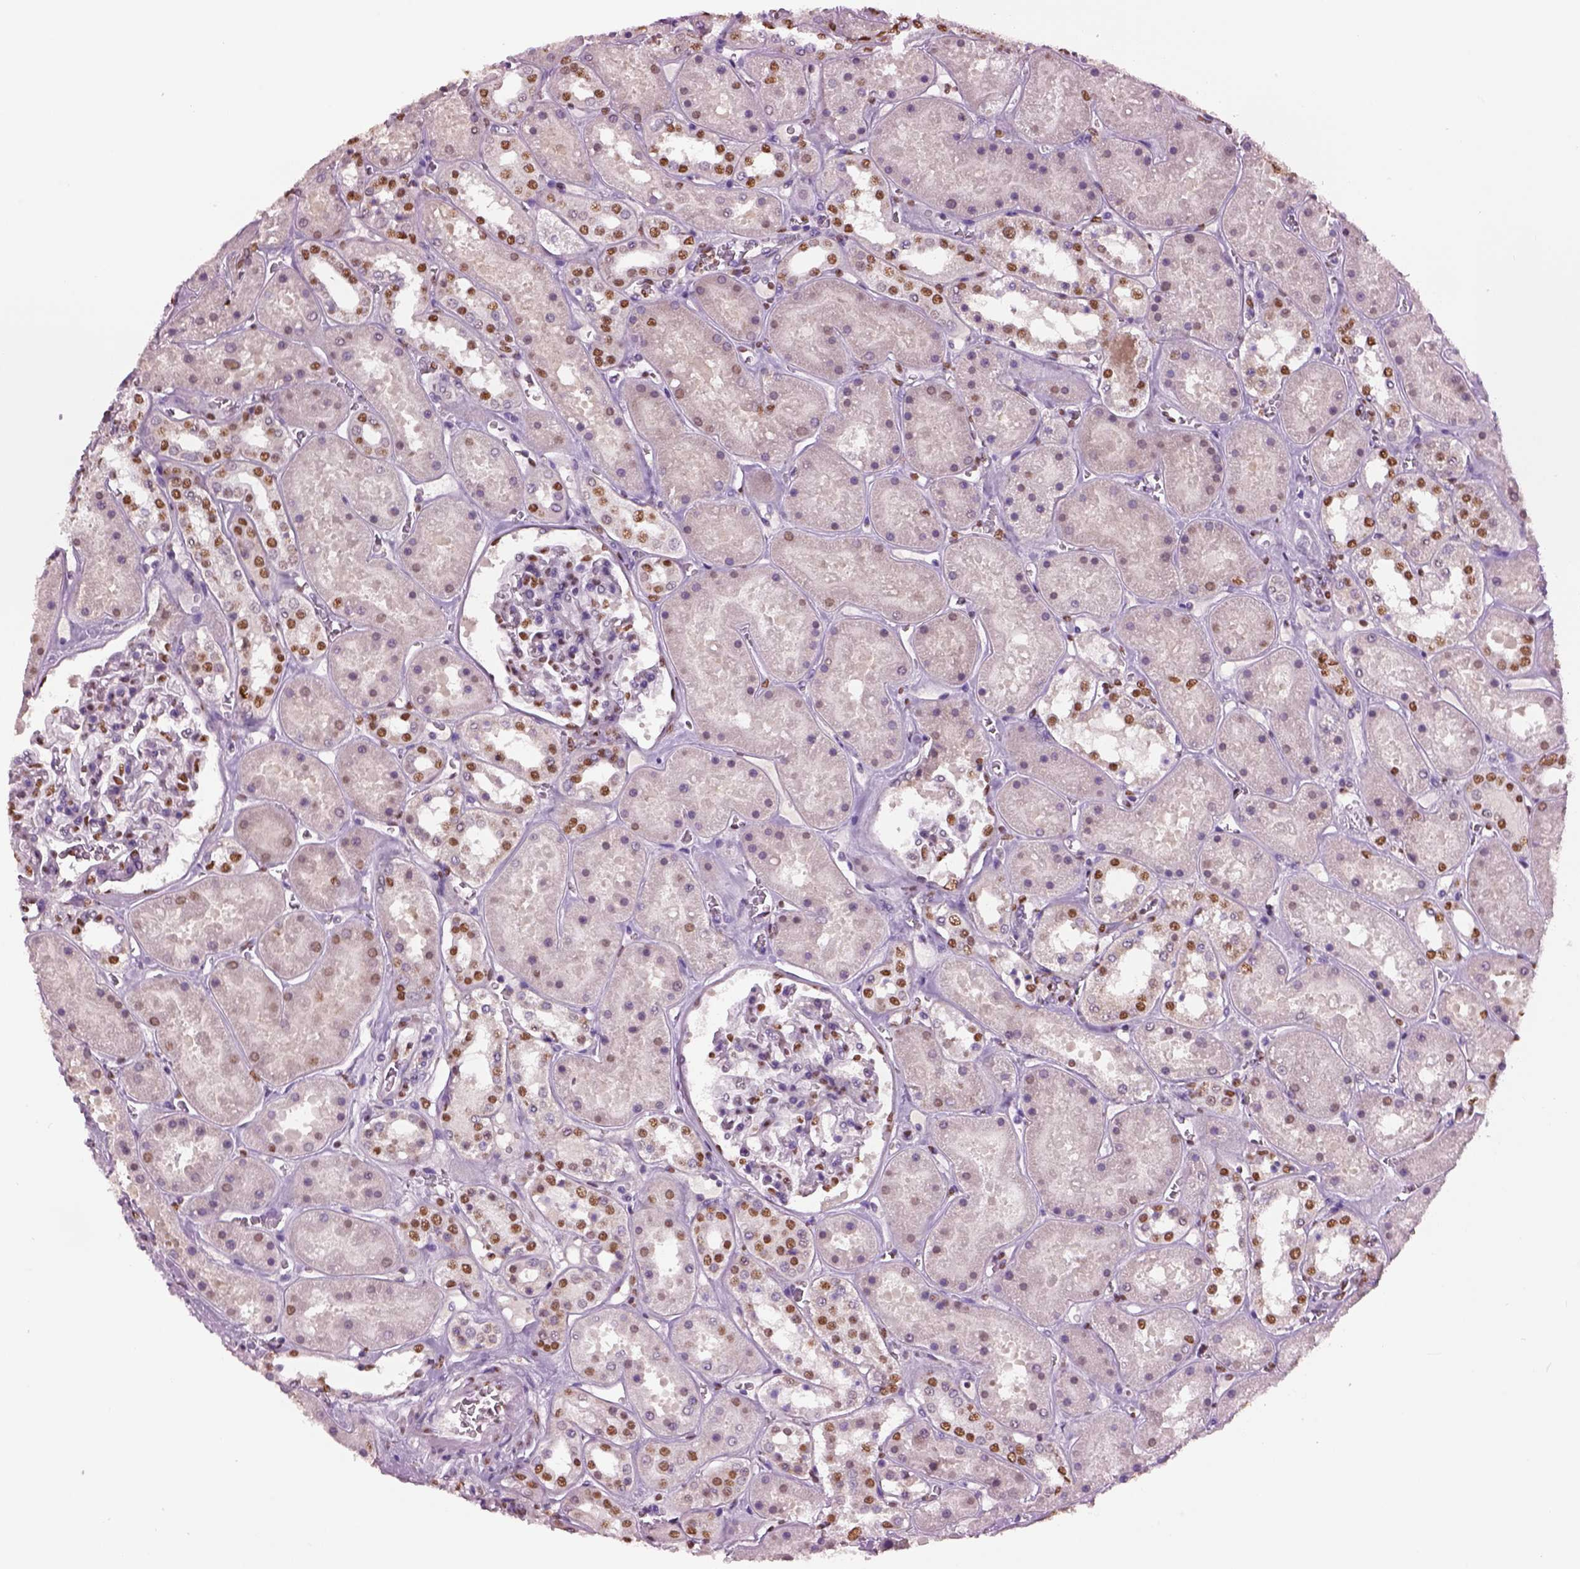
{"staining": {"intensity": "moderate", "quantity": "25%-75%", "location": "nuclear"}, "tissue": "kidney", "cell_type": "Cells in glomeruli", "image_type": "normal", "snomed": [{"axis": "morphology", "description": "Normal tissue, NOS"}, {"axis": "topography", "description": "Kidney"}], "caption": "Immunohistochemical staining of normal human kidney displays 25%-75% levels of moderate nuclear protein staining in about 25%-75% of cells in glomeruli. (Brightfield microscopy of DAB IHC at high magnification).", "gene": "DDX3X", "patient": {"sex": "female", "age": 41}}